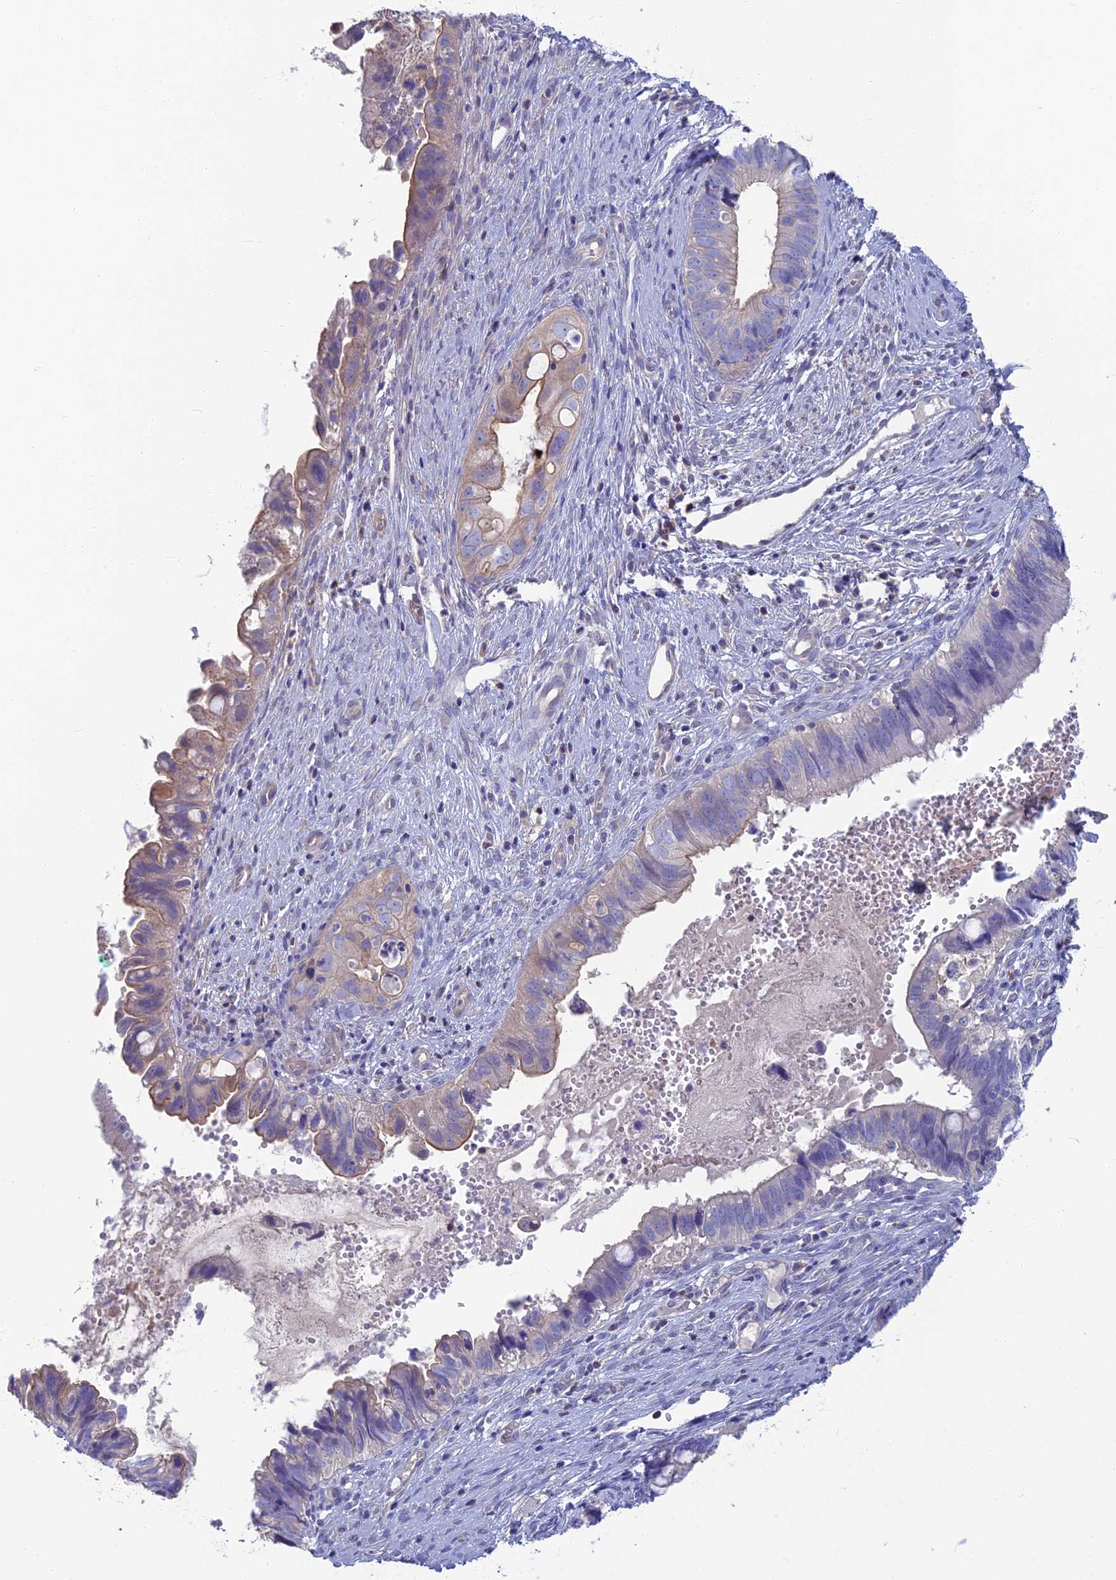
{"staining": {"intensity": "weak", "quantity": "<25%", "location": "cytoplasmic/membranous"}, "tissue": "cervical cancer", "cell_type": "Tumor cells", "image_type": "cancer", "snomed": [{"axis": "morphology", "description": "Adenocarcinoma, NOS"}, {"axis": "topography", "description": "Cervix"}], "caption": "This is an IHC photomicrograph of cervical adenocarcinoma. There is no staining in tumor cells.", "gene": "SNAP91", "patient": {"sex": "female", "age": 42}}